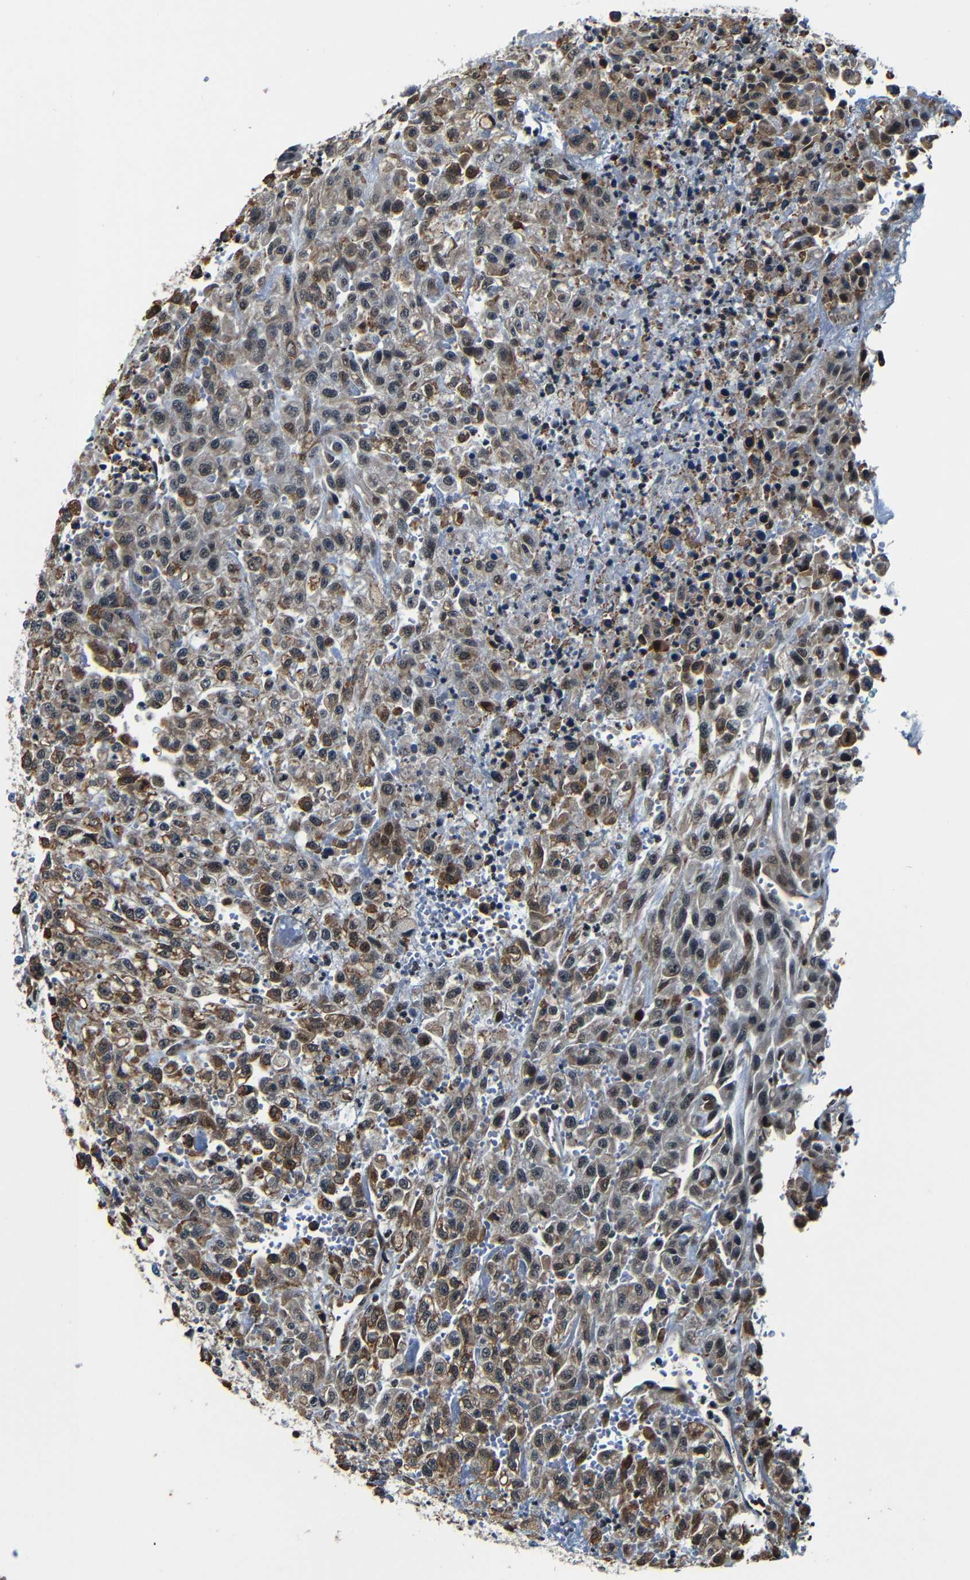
{"staining": {"intensity": "moderate", "quantity": ">75%", "location": "cytoplasmic/membranous"}, "tissue": "urothelial cancer", "cell_type": "Tumor cells", "image_type": "cancer", "snomed": [{"axis": "morphology", "description": "Urothelial carcinoma, High grade"}, {"axis": "topography", "description": "Urinary bladder"}], "caption": "Urothelial carcinoma (high-grade) was stained to show a protein in brown. There is medium levels of moderate cytoplasmic/membranous expression in about >75% of tumor cells.", "gene": "NCBP3", "patient": {"sex": "male", "age": 46}}